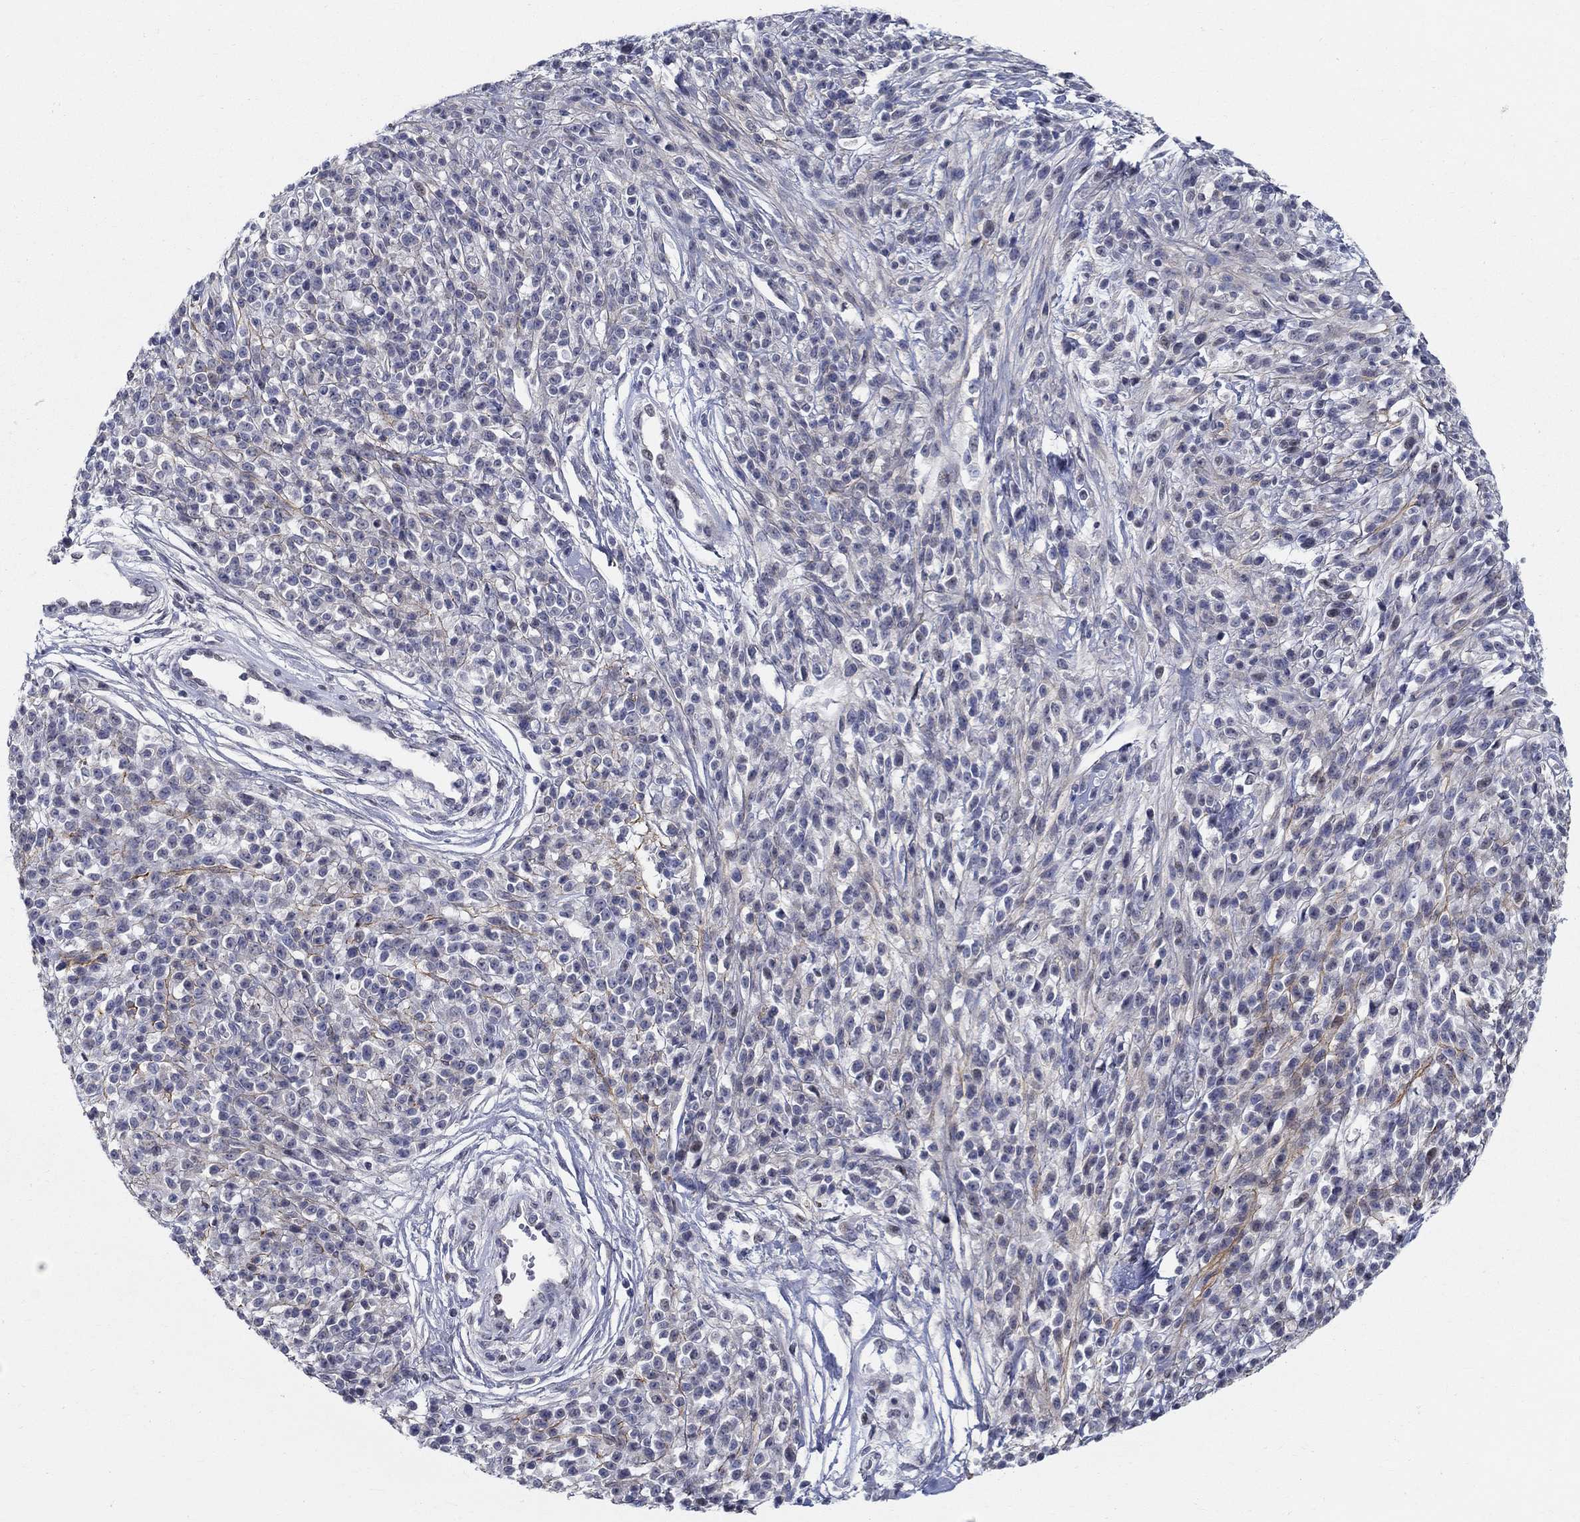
{"staining": {"intensity": "negative", "quantity": "none", "location": "none"}, "tissue": "melanoma", "cell_type": "Tumor cells", "image_type": "cancer", "snomed": [{"axis": "morphology", "description": "Malignant melanoma, NOS"}, {"axis": "topography", "description": "Skin"}, {"axis": "topography", "description": "Skin of trunk"}], "caption": "The immunohistochemistry micrograph has no significant expression in tumor cells of malignant melanoma tissue.", "gene": "C16orf46", "patient": {"sex": "male", "age": 74}}